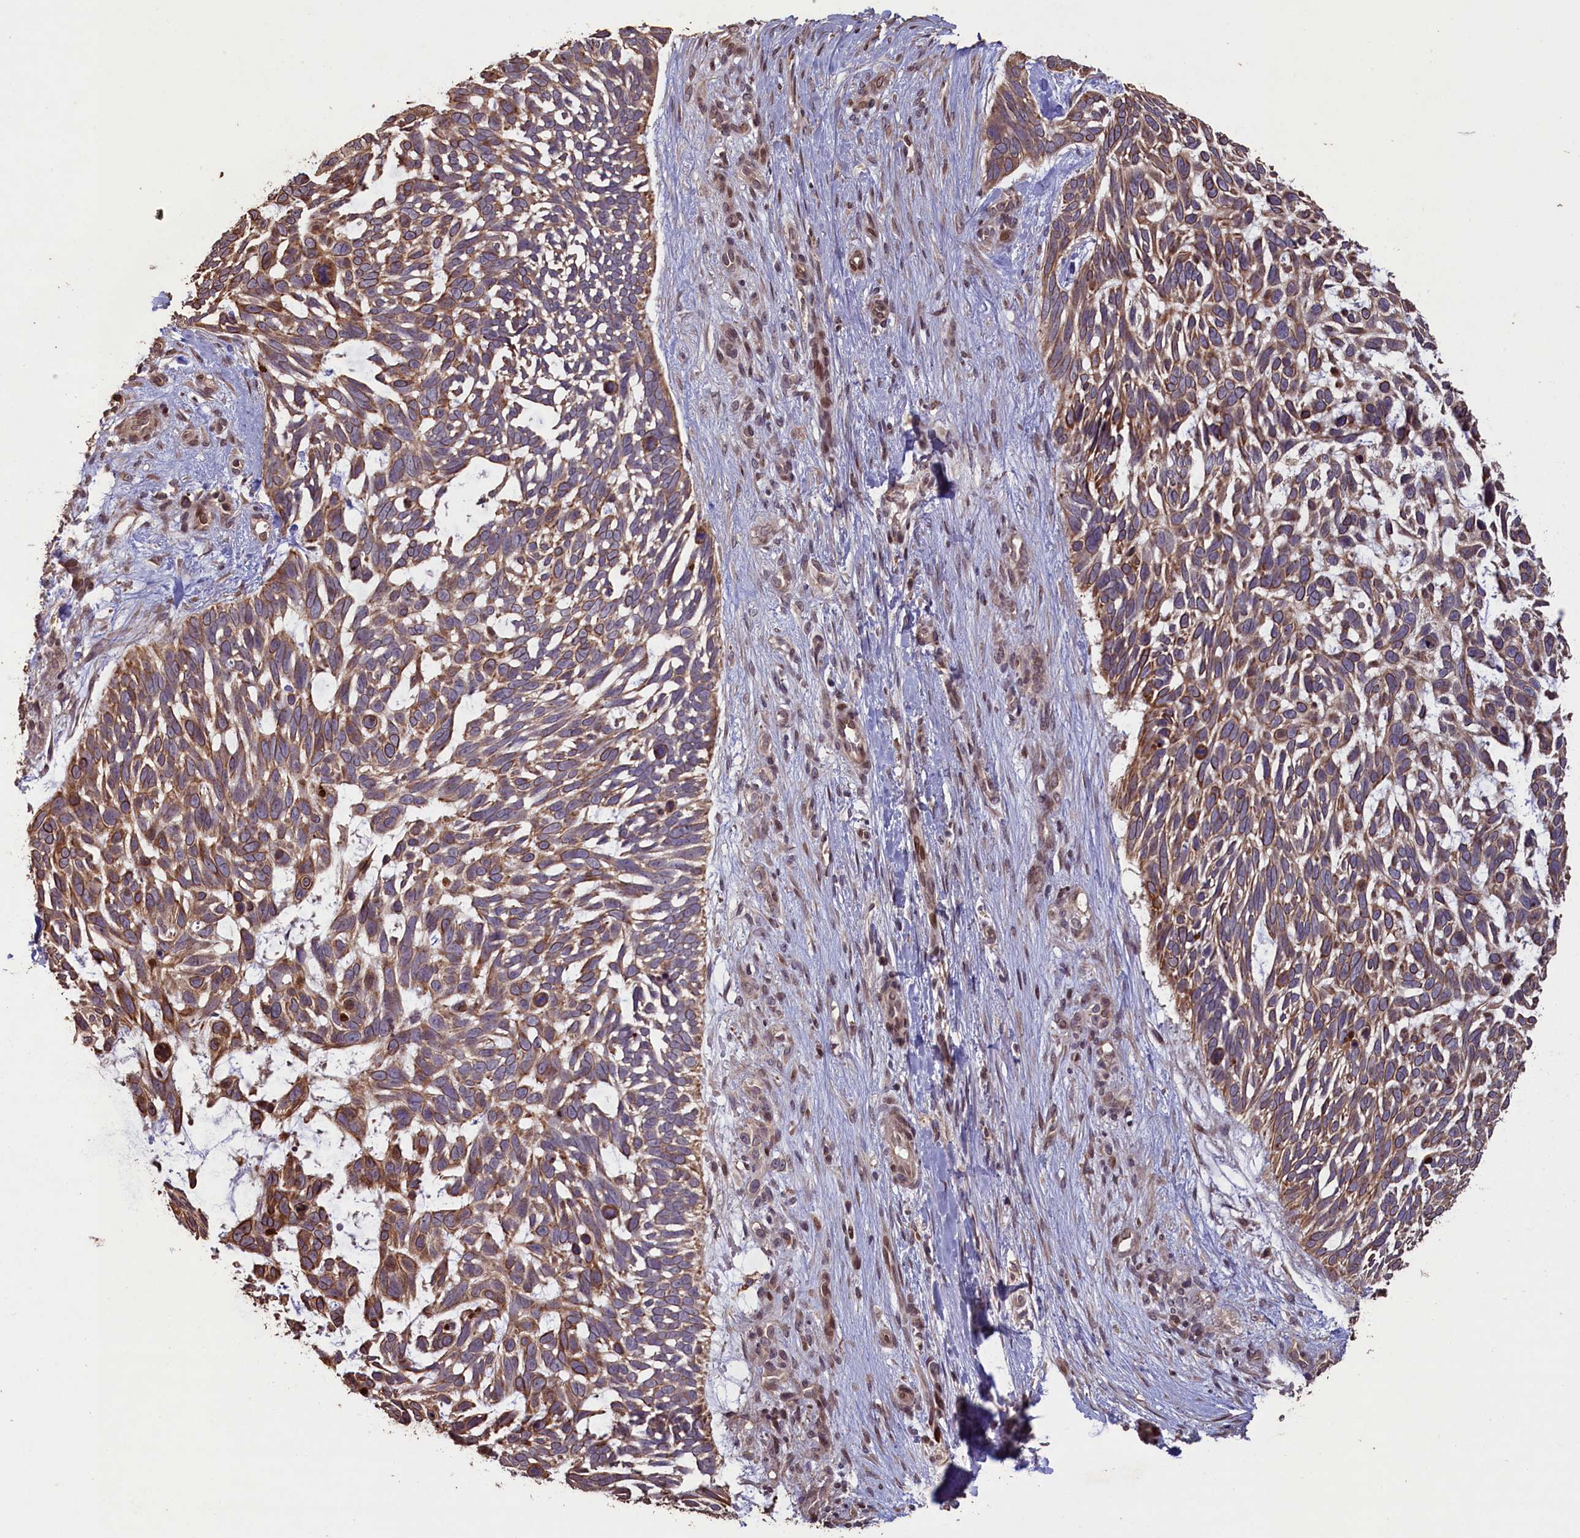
{"staining": {"intensity": "moderate", "quantity": ">75%", "location": "cytoplasmic/membranous"}, "tissue": "skin cancer", "cell_type": "Tumor cells", "image_type": "cancer", "snomed": [{"axis": "morphology", "description": "Basal cell carcinoma"}, {"axis": "topography", "description": "Skin"}], "caption": "Immunohistochemistry (IHC) of skin cancer demonstrates medium levels of moderate cytoplasmic/membranous staining in approximately >75% of tumor cells.", "gene": "SLC38A7", "patient": {"sex": "male", "age": 88}}